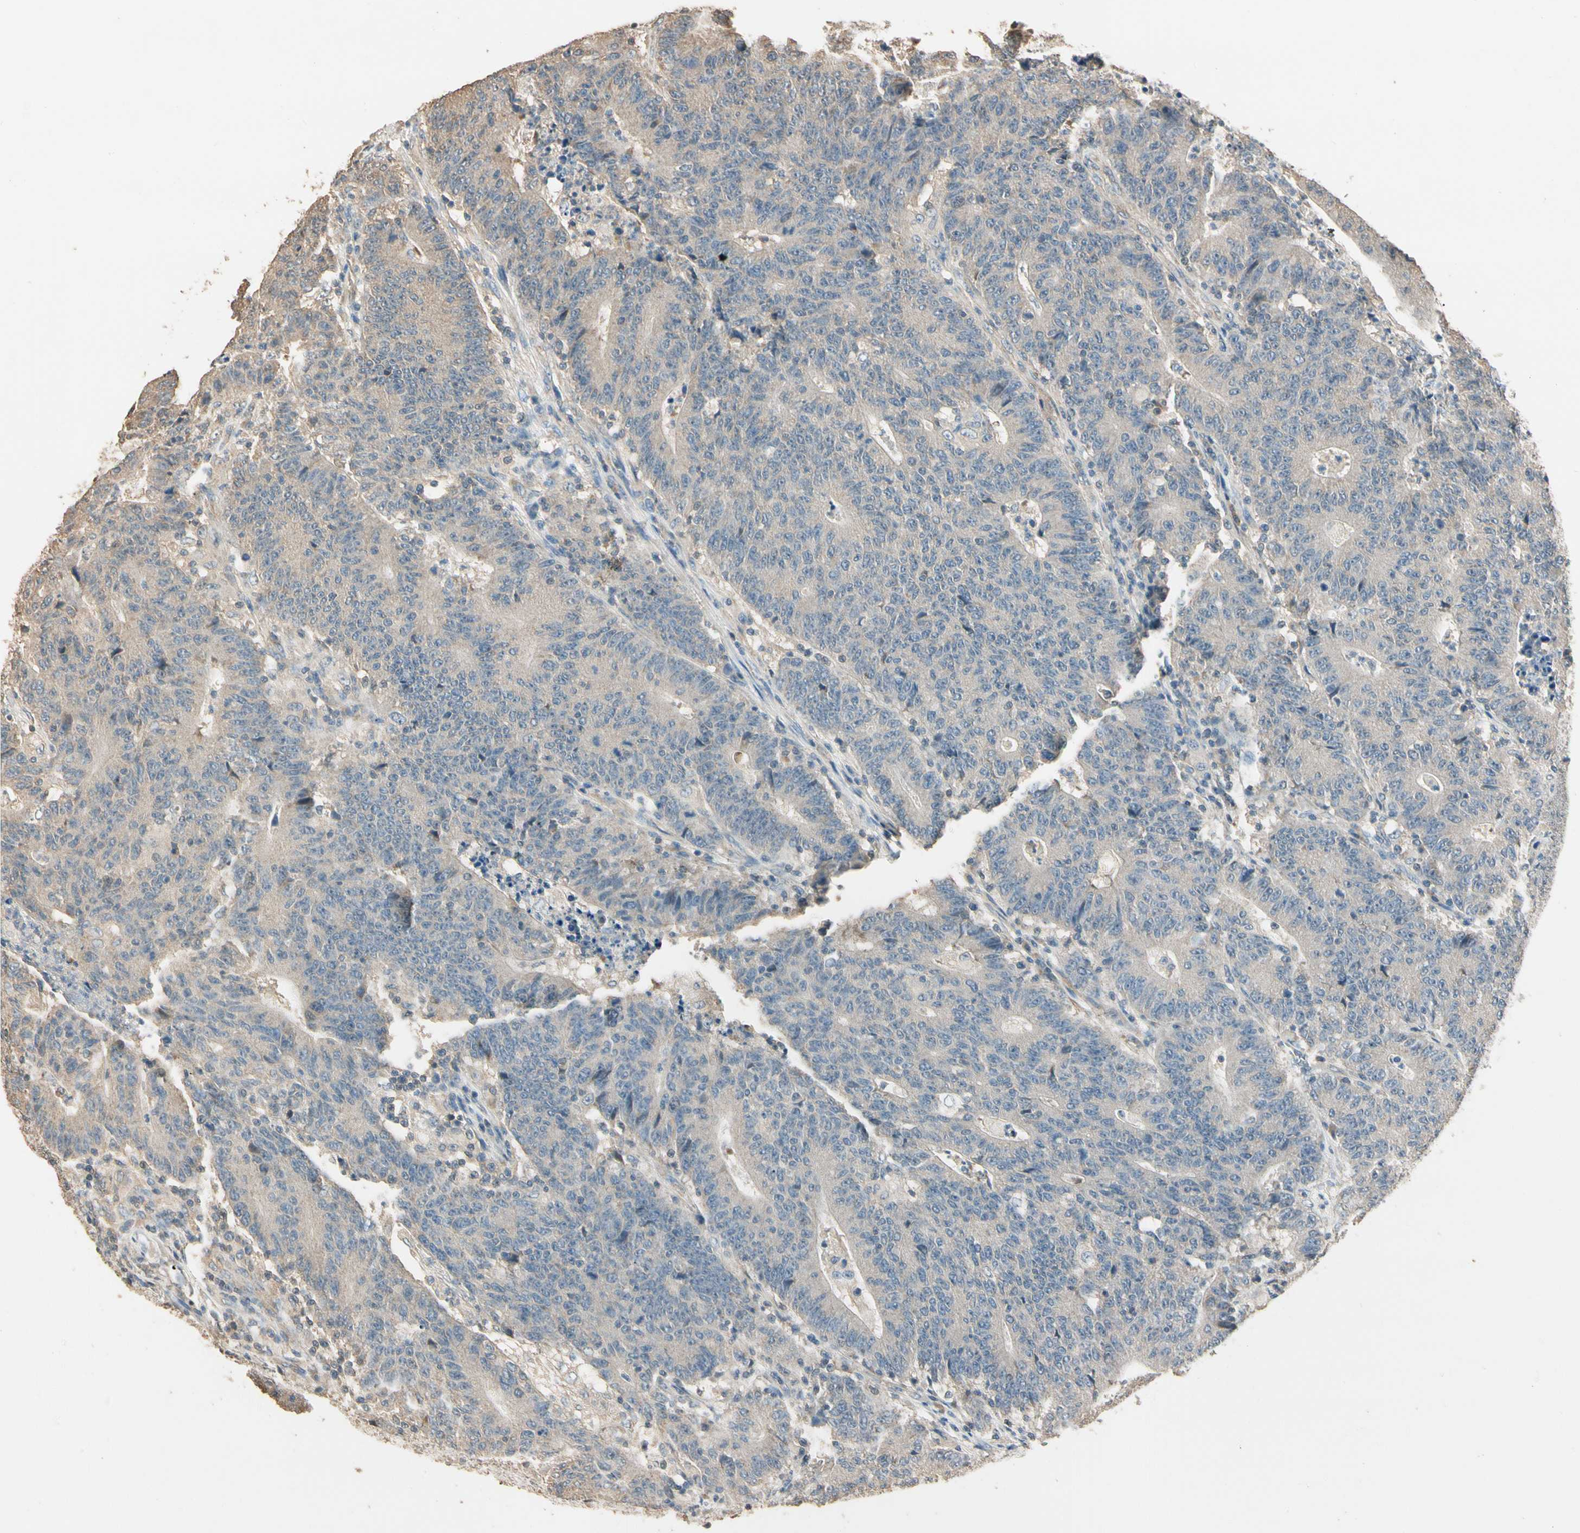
{"staining": {"intensity": "weak", "quantity": ">75%", "location": "cytoplasmic/membranous"}, "tissue": "colorectal cancer", "cell_type": "Tumor cells", "image_type": "cancer", "snomed": [{"axis": "morphology", "description": "Normal tissue, NOS"}, {"axis": "morphology", "description": "Adenocarcinoma, NOS"}, {"axis": "topography", "description": "Colon"}], "caption": "High-power microscopy captured an immunohistochemistry photomicrograph of colorectal adenocarcinoma, revealing weak cytoplasmic/membranous staining in approximately >75% of tumor cells.", "gene": "CDH6", "patient": {"sex": "female", "age": 75}}